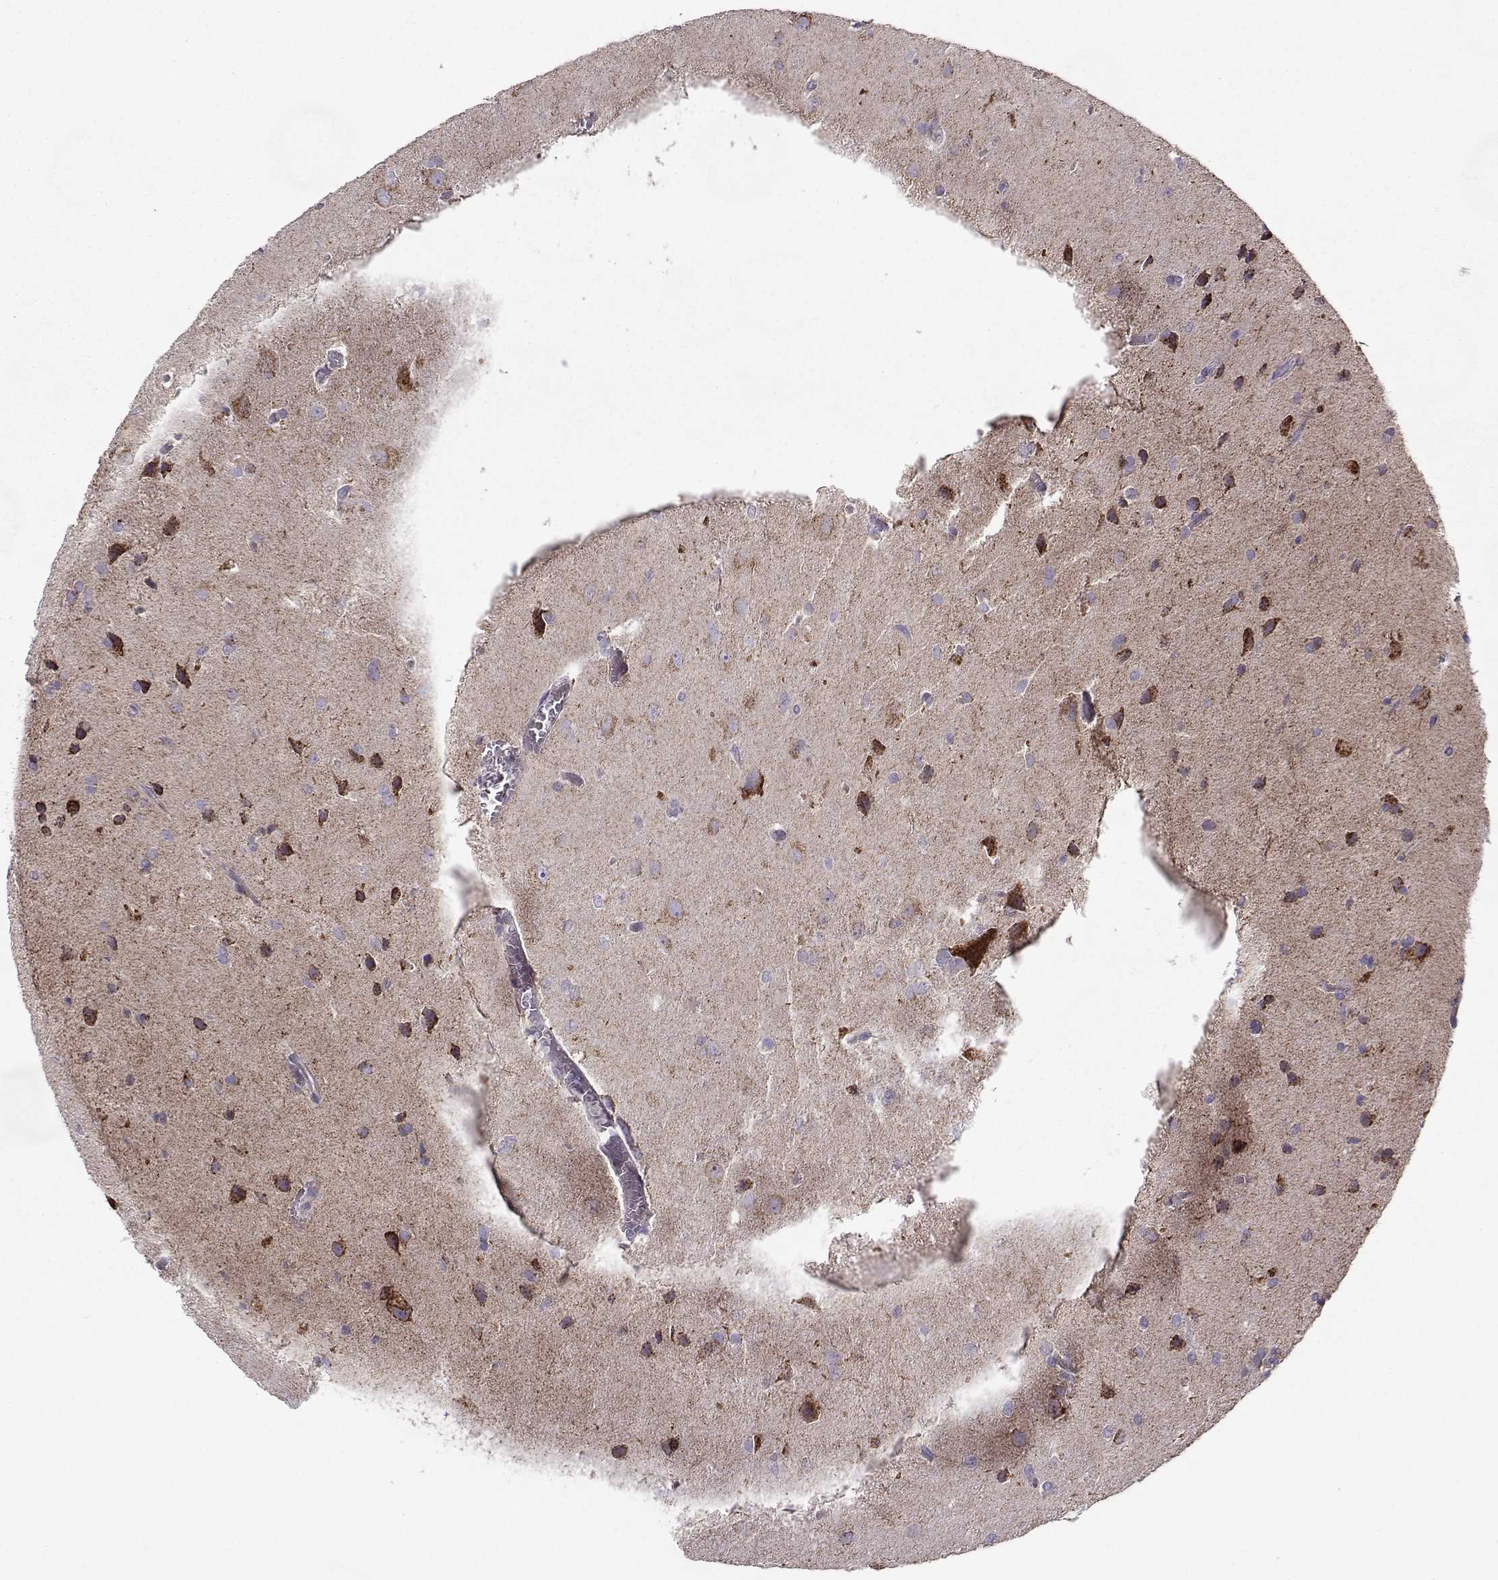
{"staining": {"intensity": "negative", "quantity": "none", "location": "none"}, "tissue": "glioma", "cell_type": "Tumor cells", "image_type": "cancer", "snomed": [{"axis": "morphology", "description": "Glioma, malignant, Low grade"}, {"axis": "topography", "description": "Brain"}], "caption": "Protein analysis of glioma shows no significant staining in tumor cells.", "gene": "NECAB3", "patient": {"sex": "male", "age": 58}}